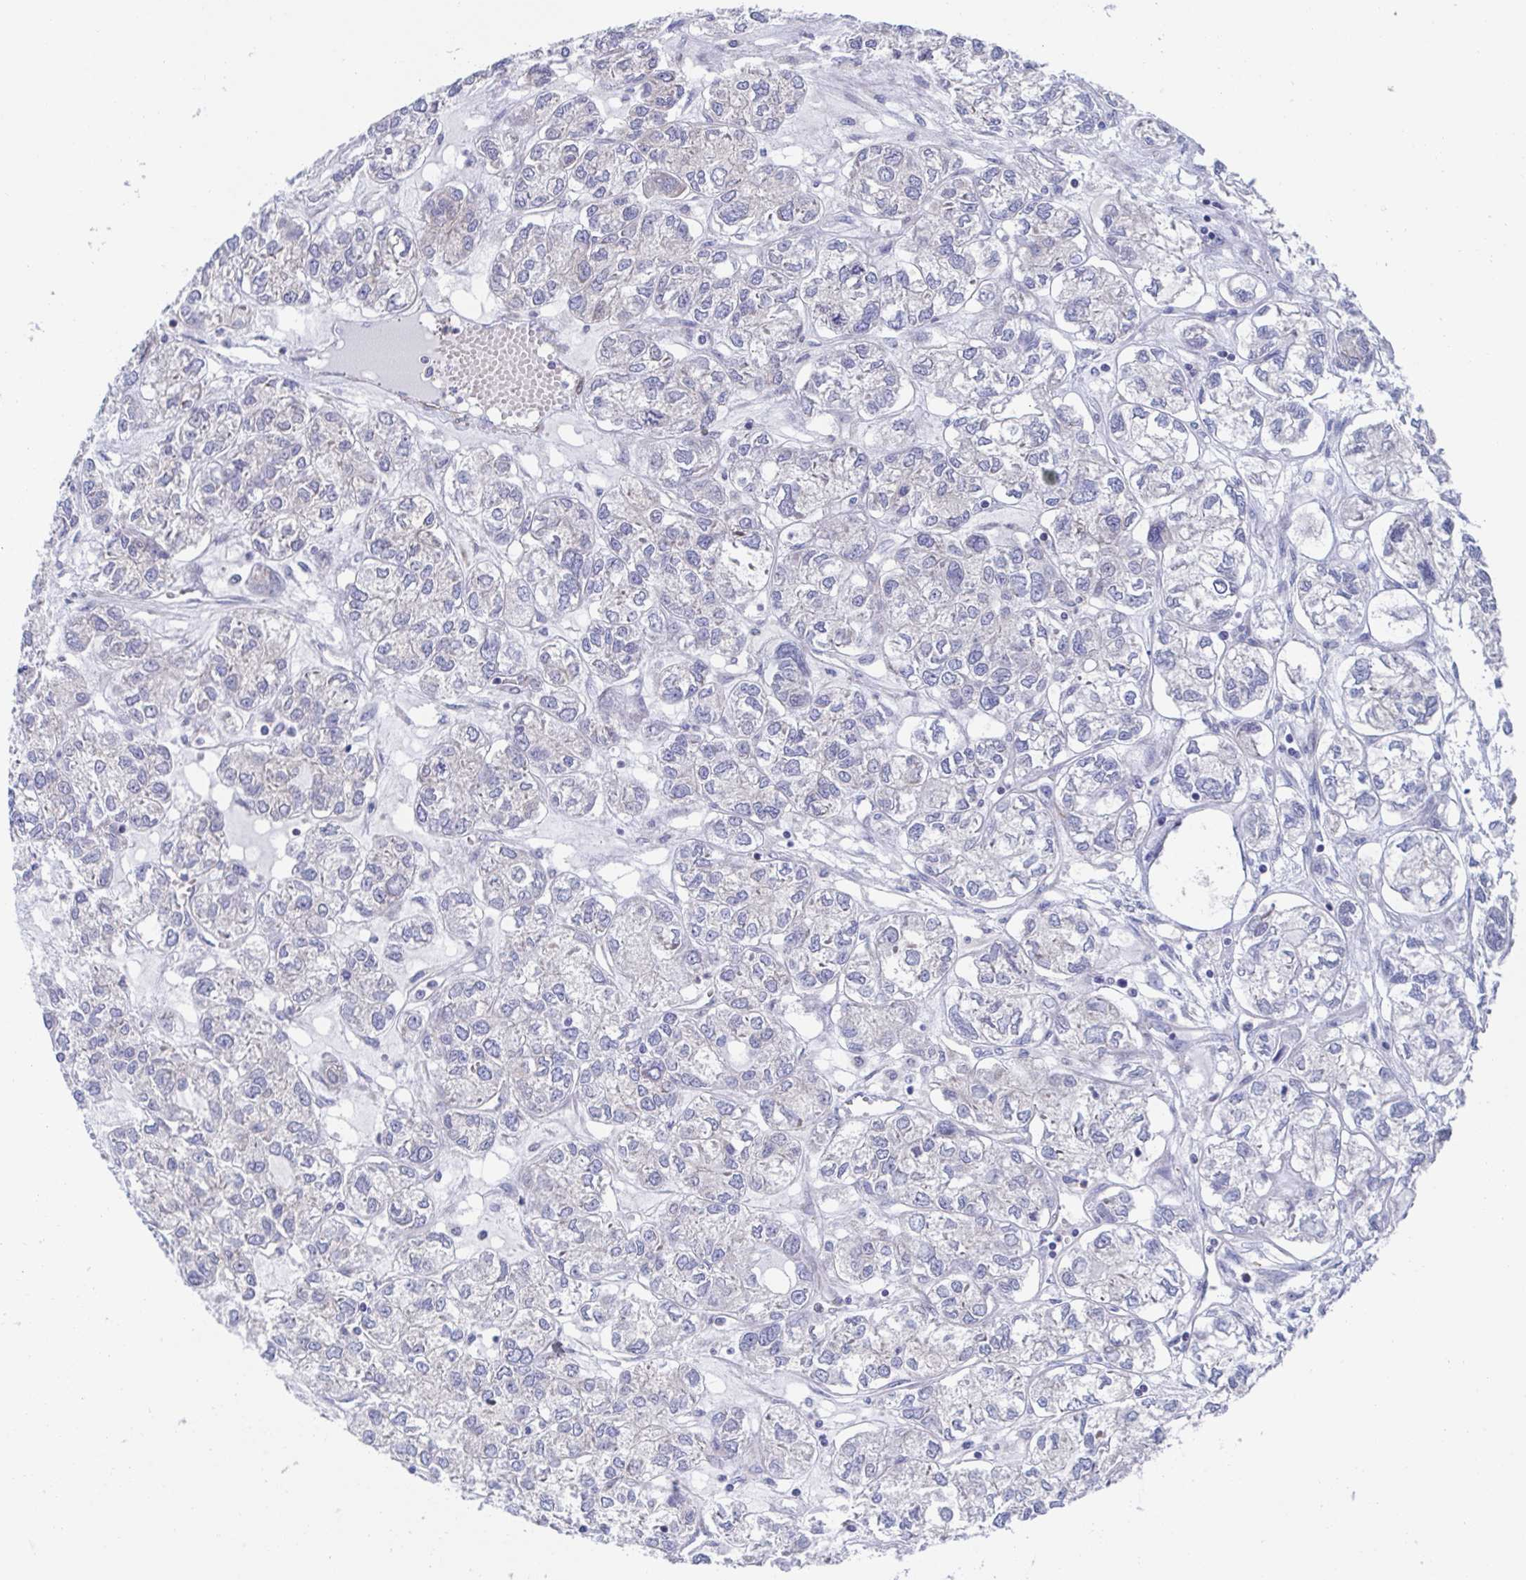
{"staining": {"intensity": "negative", "quantity": "none", "location": "none"}, "tissue": "ovarian cancer", "cell_type": "Tumor cells", "image_type": "cancer", "snomed": [{"axis": "morphology", "description": "Carcinoma, endometroid"}, {"axis": "topography", "description": "Ovary"}], "caption": "A histopathology image of human endometroid carcinoma (ovarian) is negative for staining in tumor cells.", "gene": "KLC3", "patient": {"sex": "female", "age": 64}}